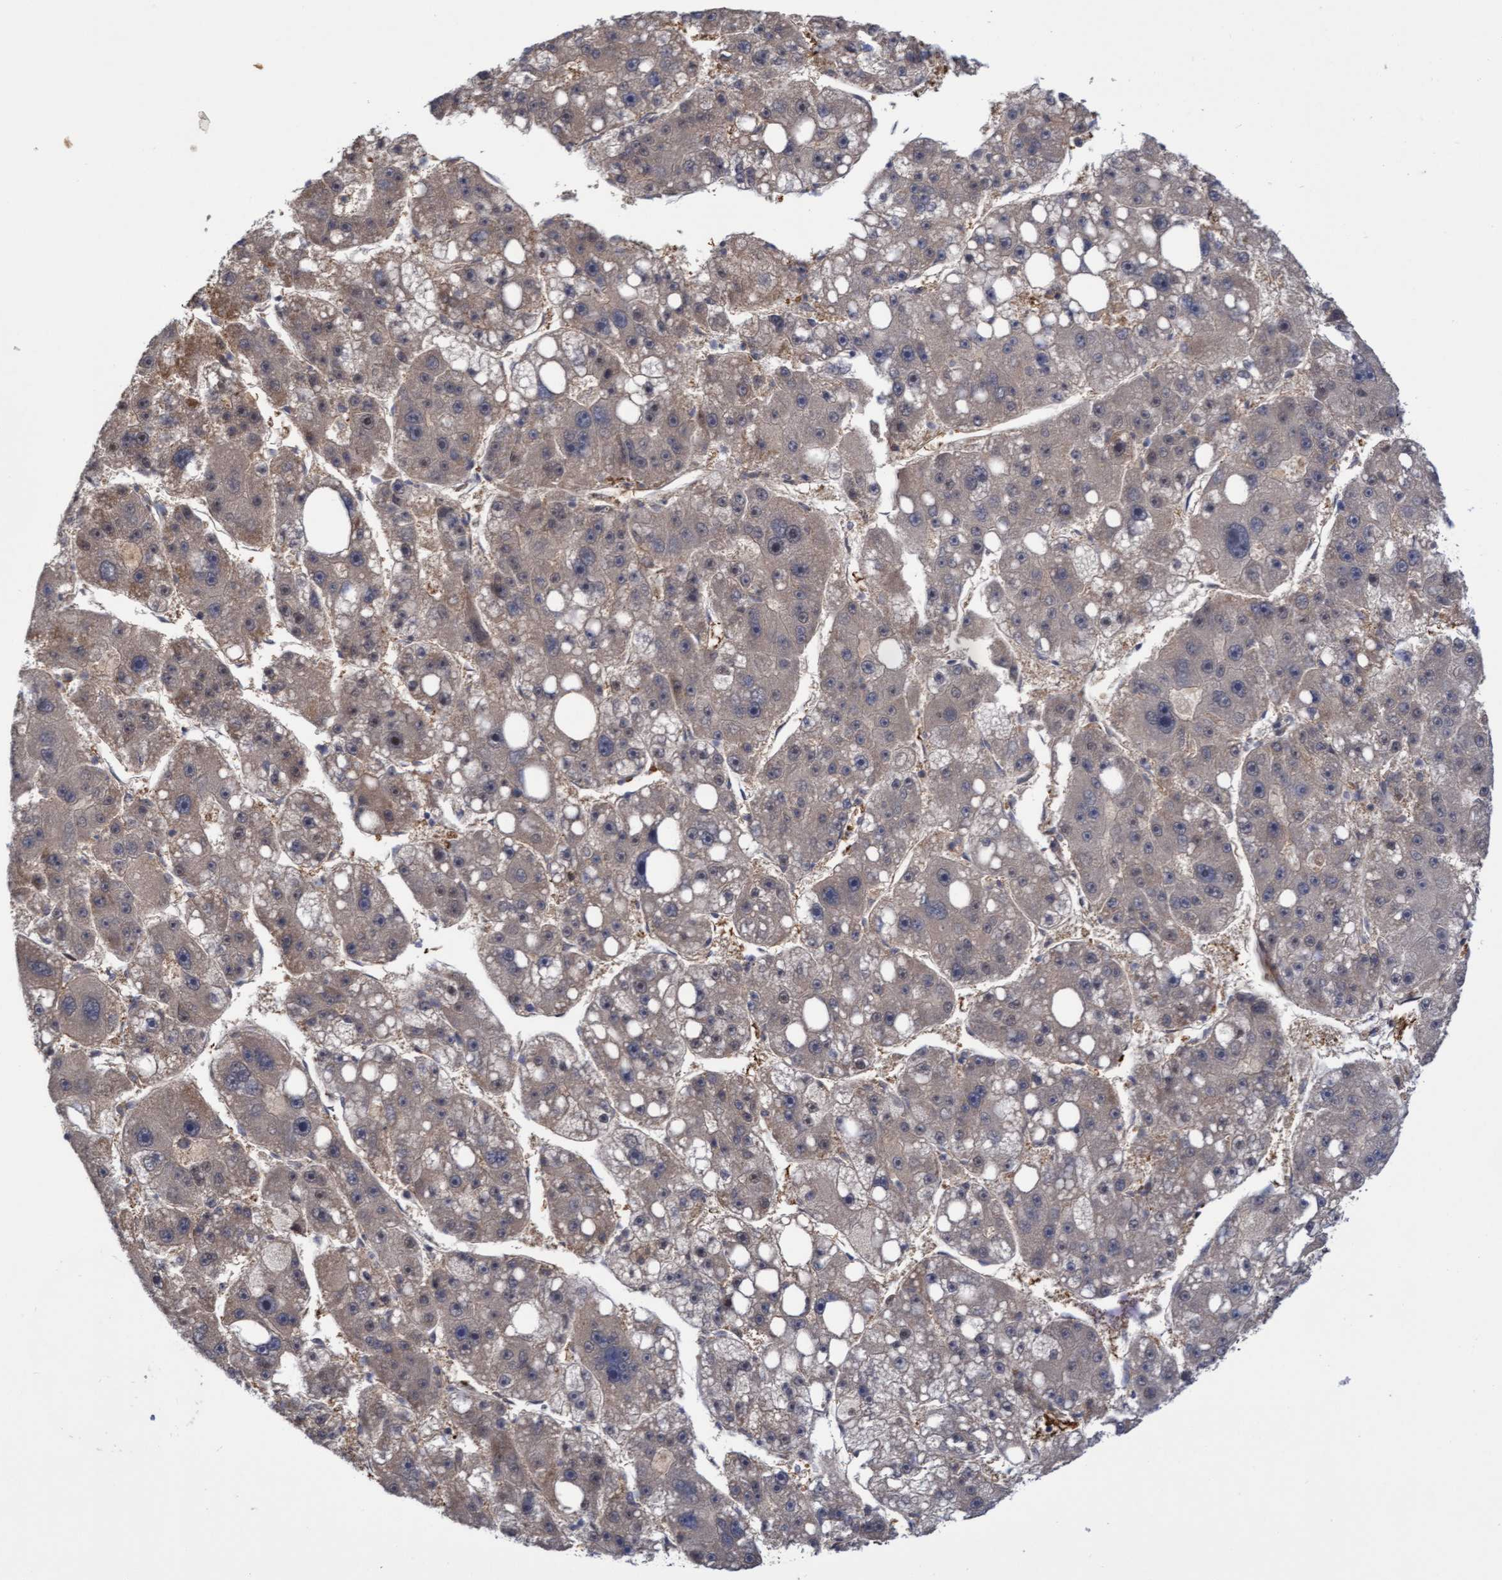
{"staining": {"intensity": "weak", "quantity": "25%-75%", "location": "cytoplasmic/membranous"}, "tissue": "liver cancer", "cell_type": "Tumor cells", "image_type": "cancer", "snomed": [{"axis": "morphology", "description": "Carcinoma, Hepatocellular, NOS"}, {"axis": "topography", "description": "Liver"}], "caption": "An IHC photomicrograph of neoplastic tissue is shown. Protein staining in brown shows weak cytoplasmic/membranous positivity in hepatocellular carcinoma (liver) within tumor cells.", "gene": "TANC2", "patient": {"sex": "female", "age": 61}}